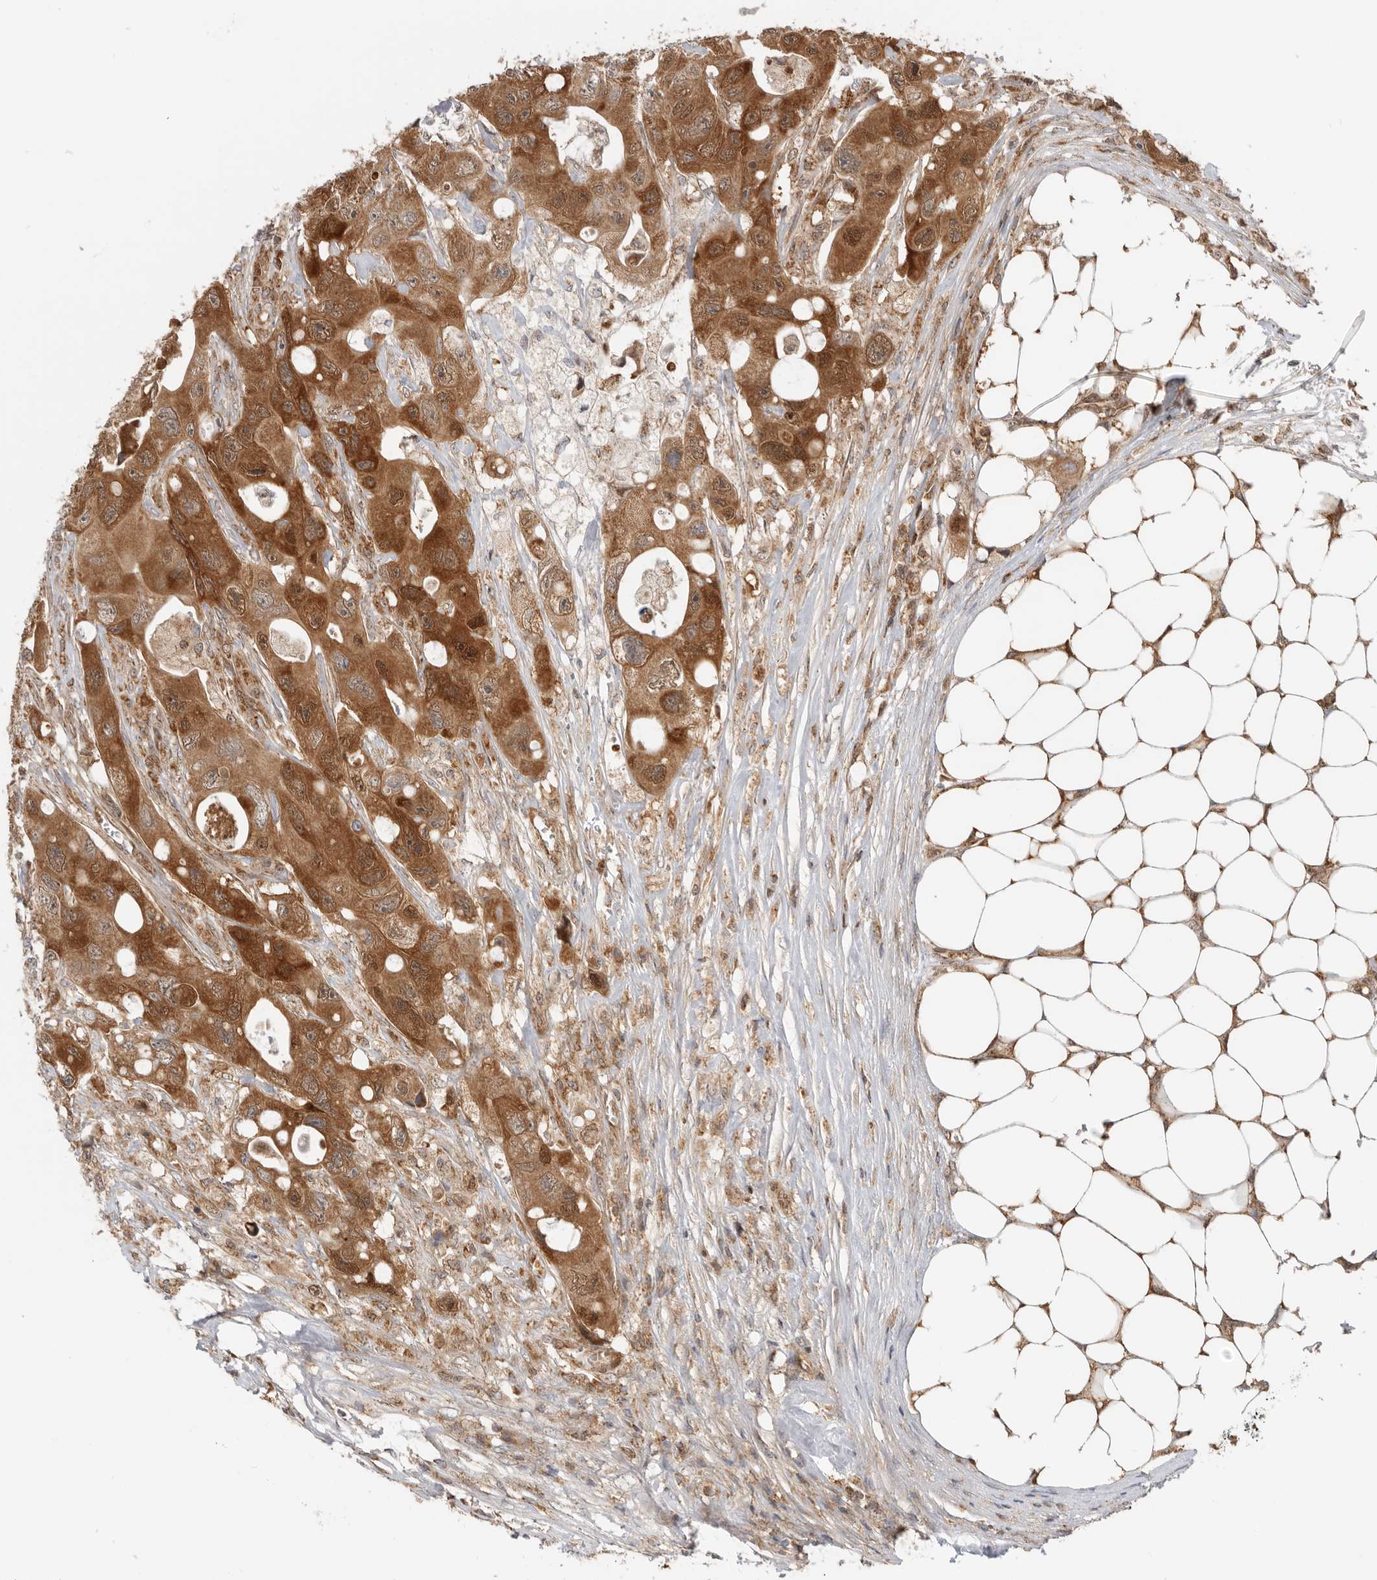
{"staining": {"intensity": "strong", "quantity": ">75%", "location": "cytoplasmic/membranous,nuclear"}, "tissue": "colorectal cancer", "cell_type": "Tumor cells", "image_type": "cancer", "snomed": [{"axis": "morphology", "description": "Adenocarcinoma, NOS"}, {"axis": "topography", "description": "Colon"}], "caption": "High-magnification brightfield microscopy of colorectal cancer (adenocarcinoma) stained with DAB (3,3'-diaminobenzidine) (brown) and counterstained with hematoxylin (blue). tumor cells exhibit strong cytoplasmic/membranous and nuclear staining is identified in approximately>75% of cells.", "gene": "DCAF8", "patient": {"sex": "female", "age": 46}}